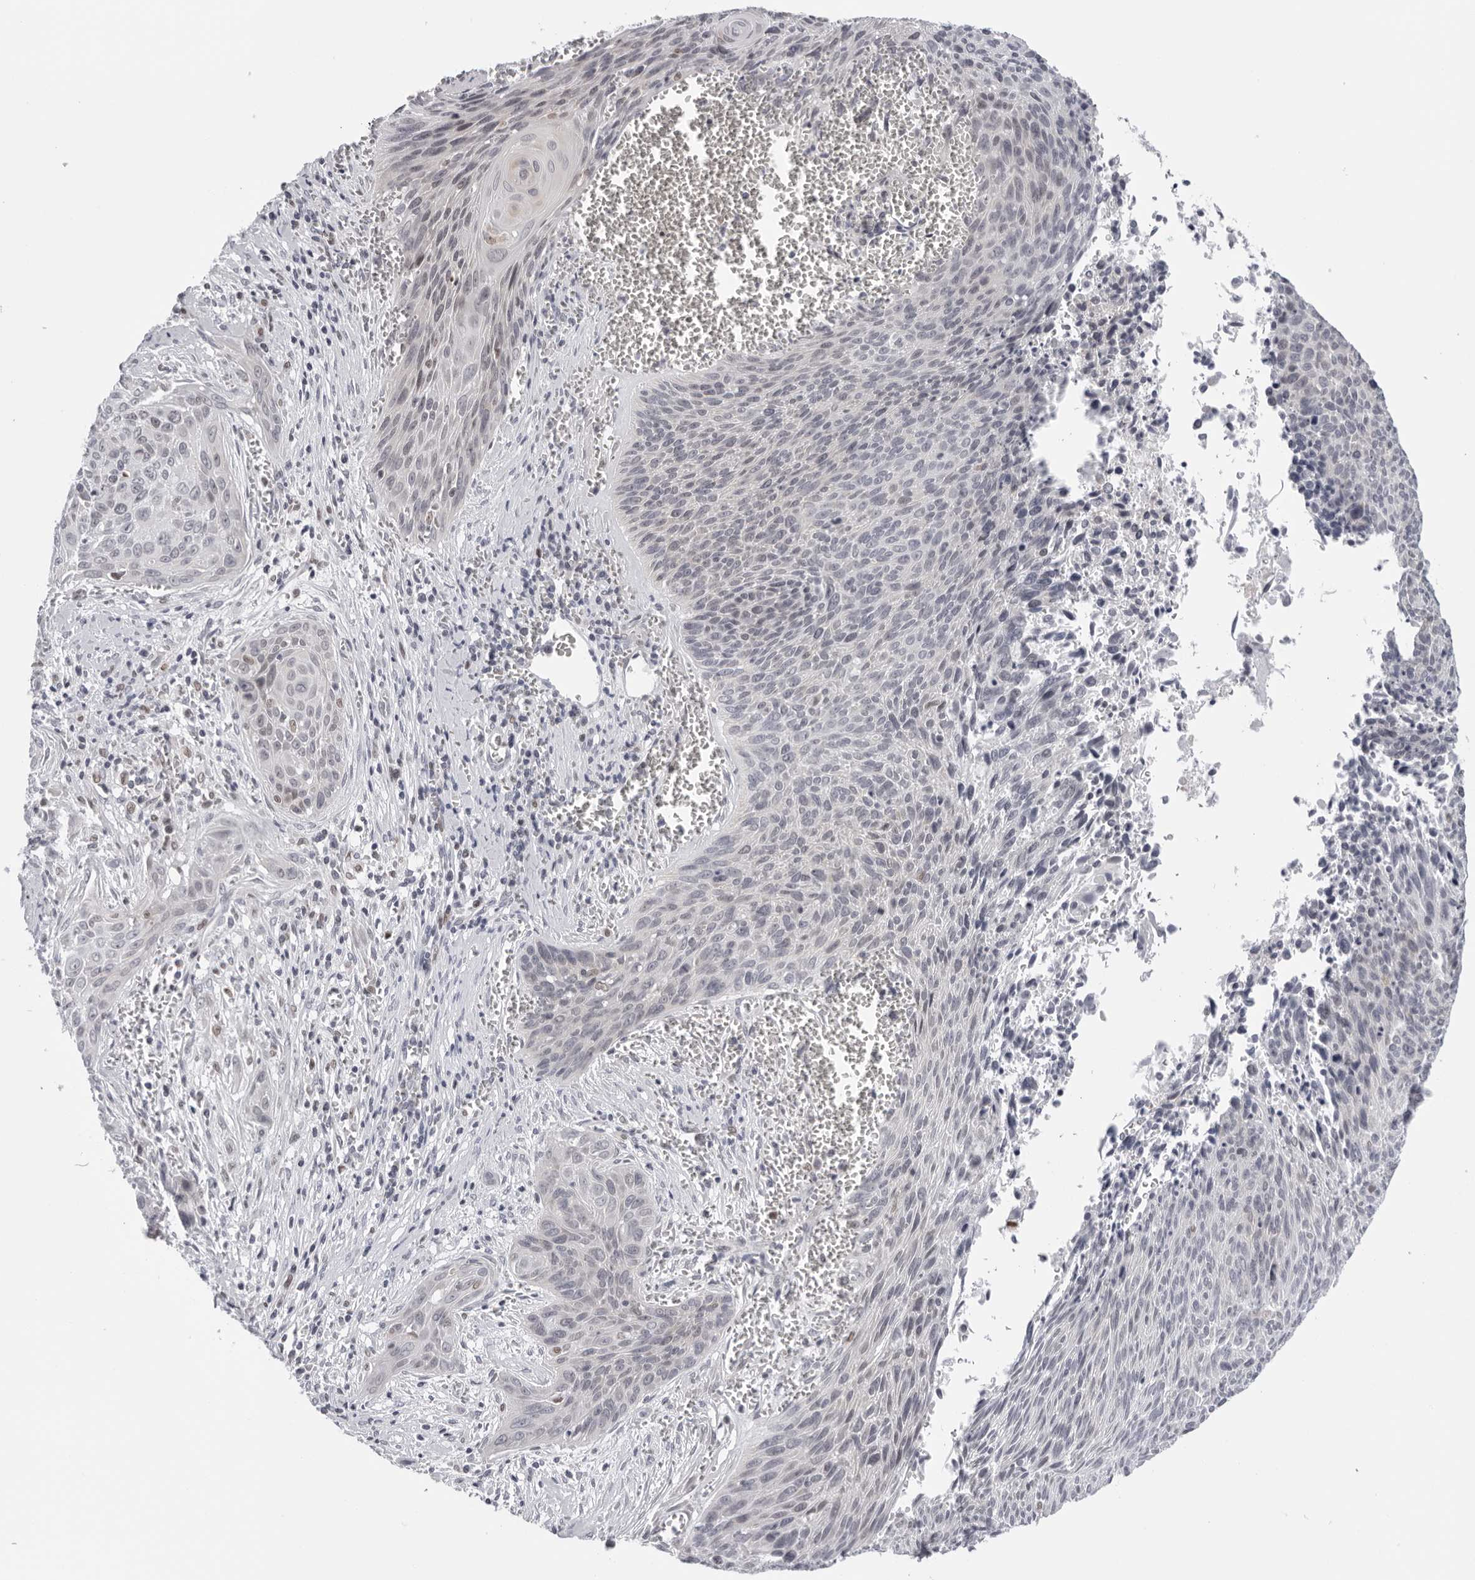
{"staining": {"intensity": "negative", "quantity": "none", "location": "none"}, "tissue": "cervical cancer", "cell_type": "Tumor cells", "image_type": "cancer", "snomed": [{"axis": "morphology", "description": "Squamous cell carcinoma, NOS"}, {"axis": "topography", "description": "Cervix"}], "caption": "Immunohistochemical staining of cervical cancer exhibits no significant staining in tumor cells.", "gene": "CPT2", "patient": {"sex": "female", "age": 55}}